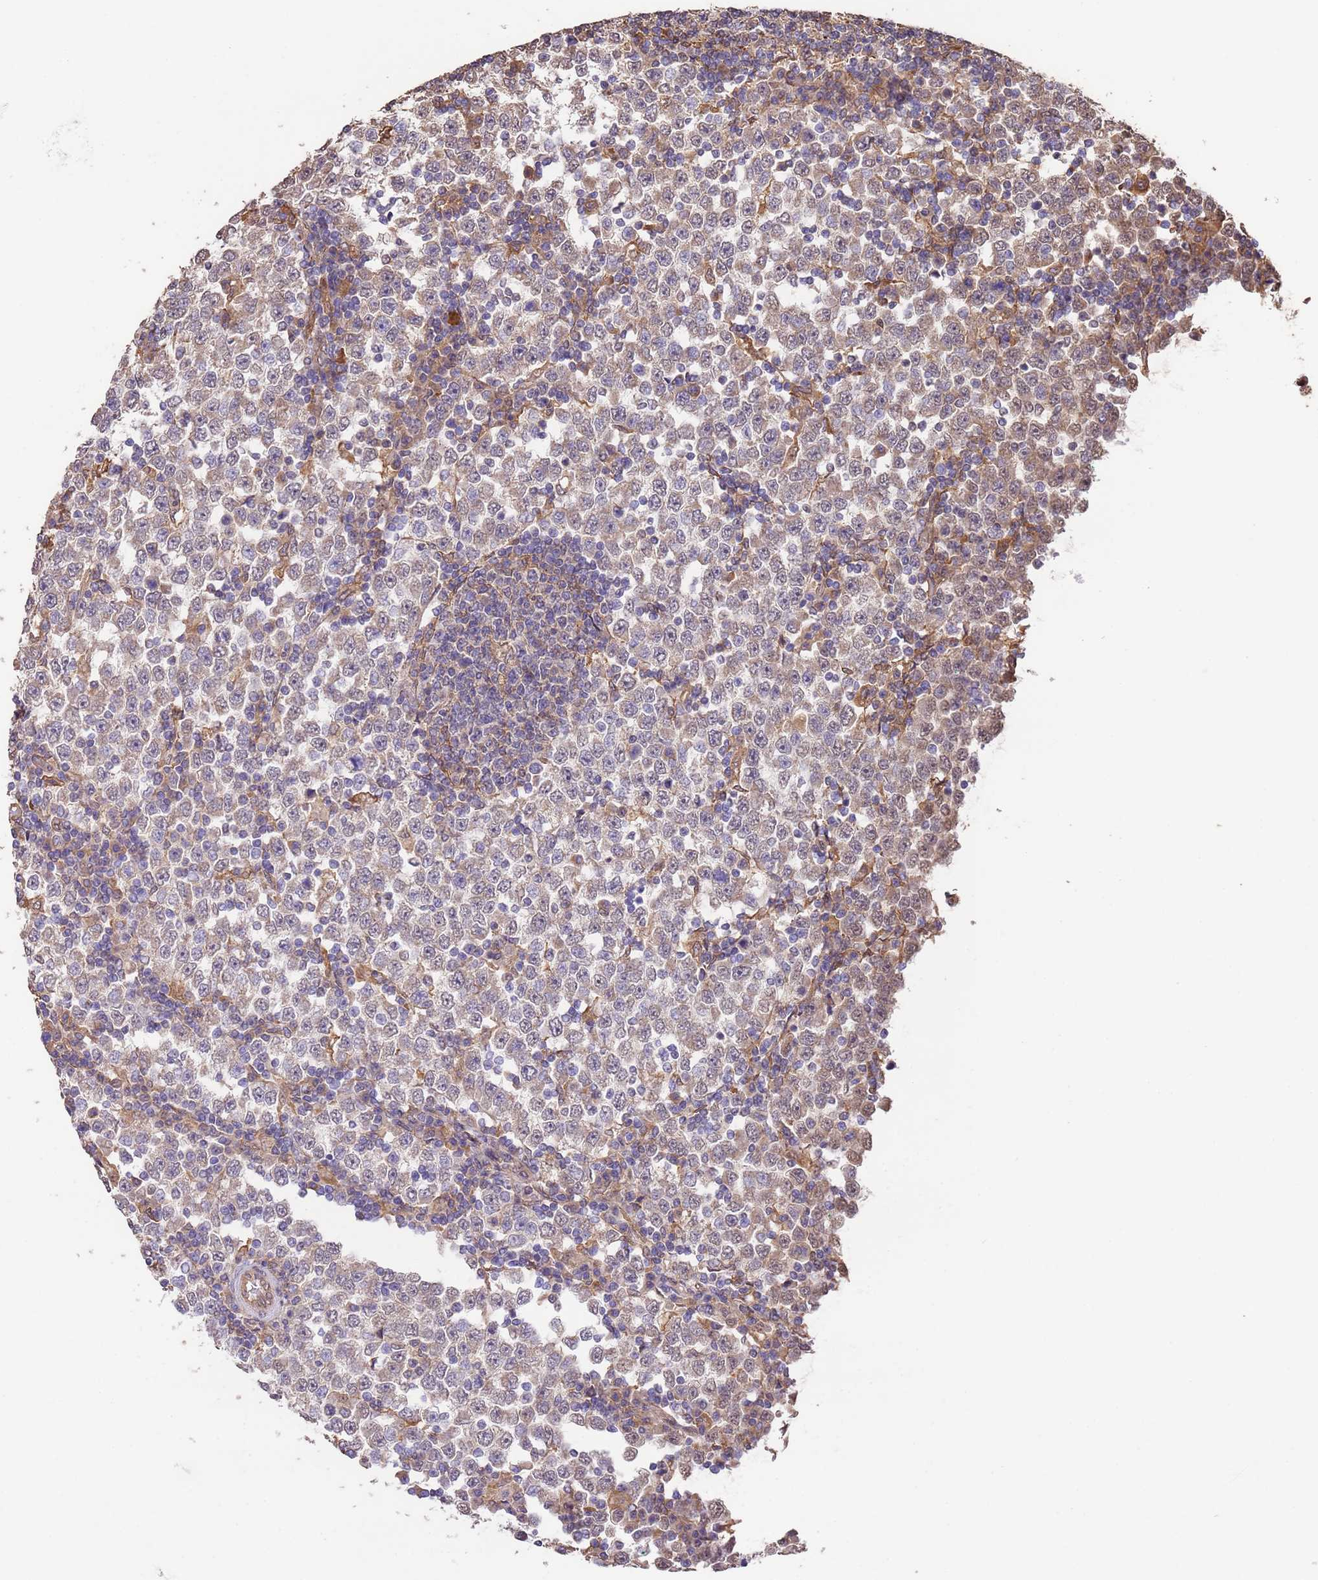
{"staining": {"intensity": "weak", "quantity": "<25%", "location": "cytoplasmic/membranous"}, "tissue": "testis cancer", "cell_type": "Tumor cells", "image_type": "cancer", "snomed": [{"axis": "morphology", "description": "Seminoma, NOS"}, {"axis": "topography", "description": "Testis"}], "caption": "Testis cancer (seminoma) stained for a protein using IHC shows no staining tumor cells.", "gene": "NPHP1", "patient": {"sex": "male", "age": 65}}